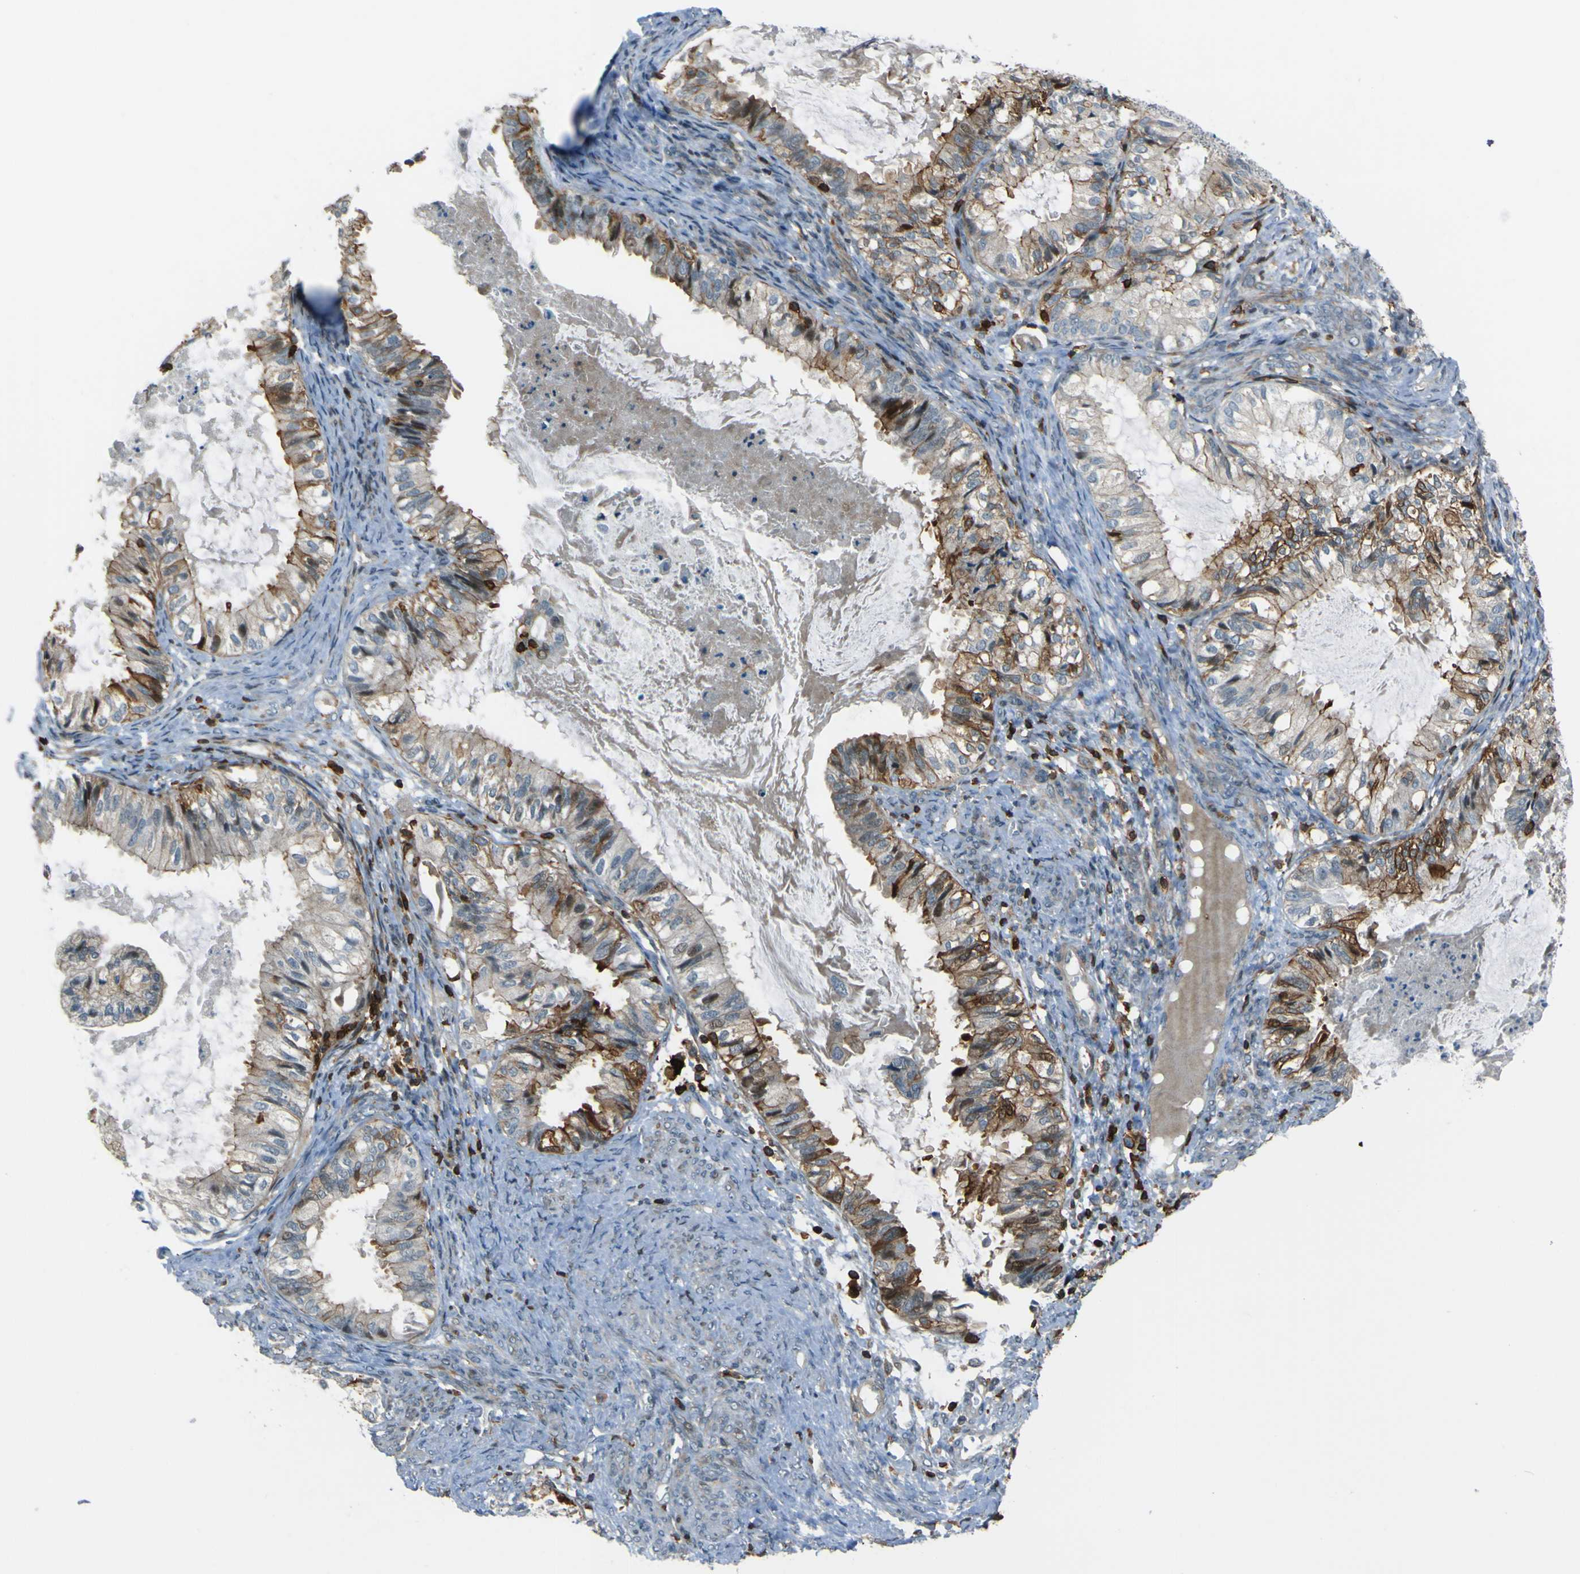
{"staining": {"intensity": "weak", "quantity": "25%-75%", "location": "cytoplasmic/membranous"}, "tissue": "cervical cancer", "cell_type": "Tumor cells", "image_type": "cancer", "snomed": [{"axis": "morphology", "description": "Normal tissue, NOS"}, {"axis": "morphology", "description": "Adenocarcinoma, NOS"}, {"axis": "topography", "description": "Cervix"}, {"axis": "topography", "description": "Endometrium"}], "caption": "Approximately 25%-75% of tumor cells in cervical cancer (adenocarcinoma) exhibit weak cytoplasmic/membranous protein positivity as visualized by brown immunohistochemical staining.", "gene": "PCDHB5", "patient": {"sex": "female", "age": 86}}